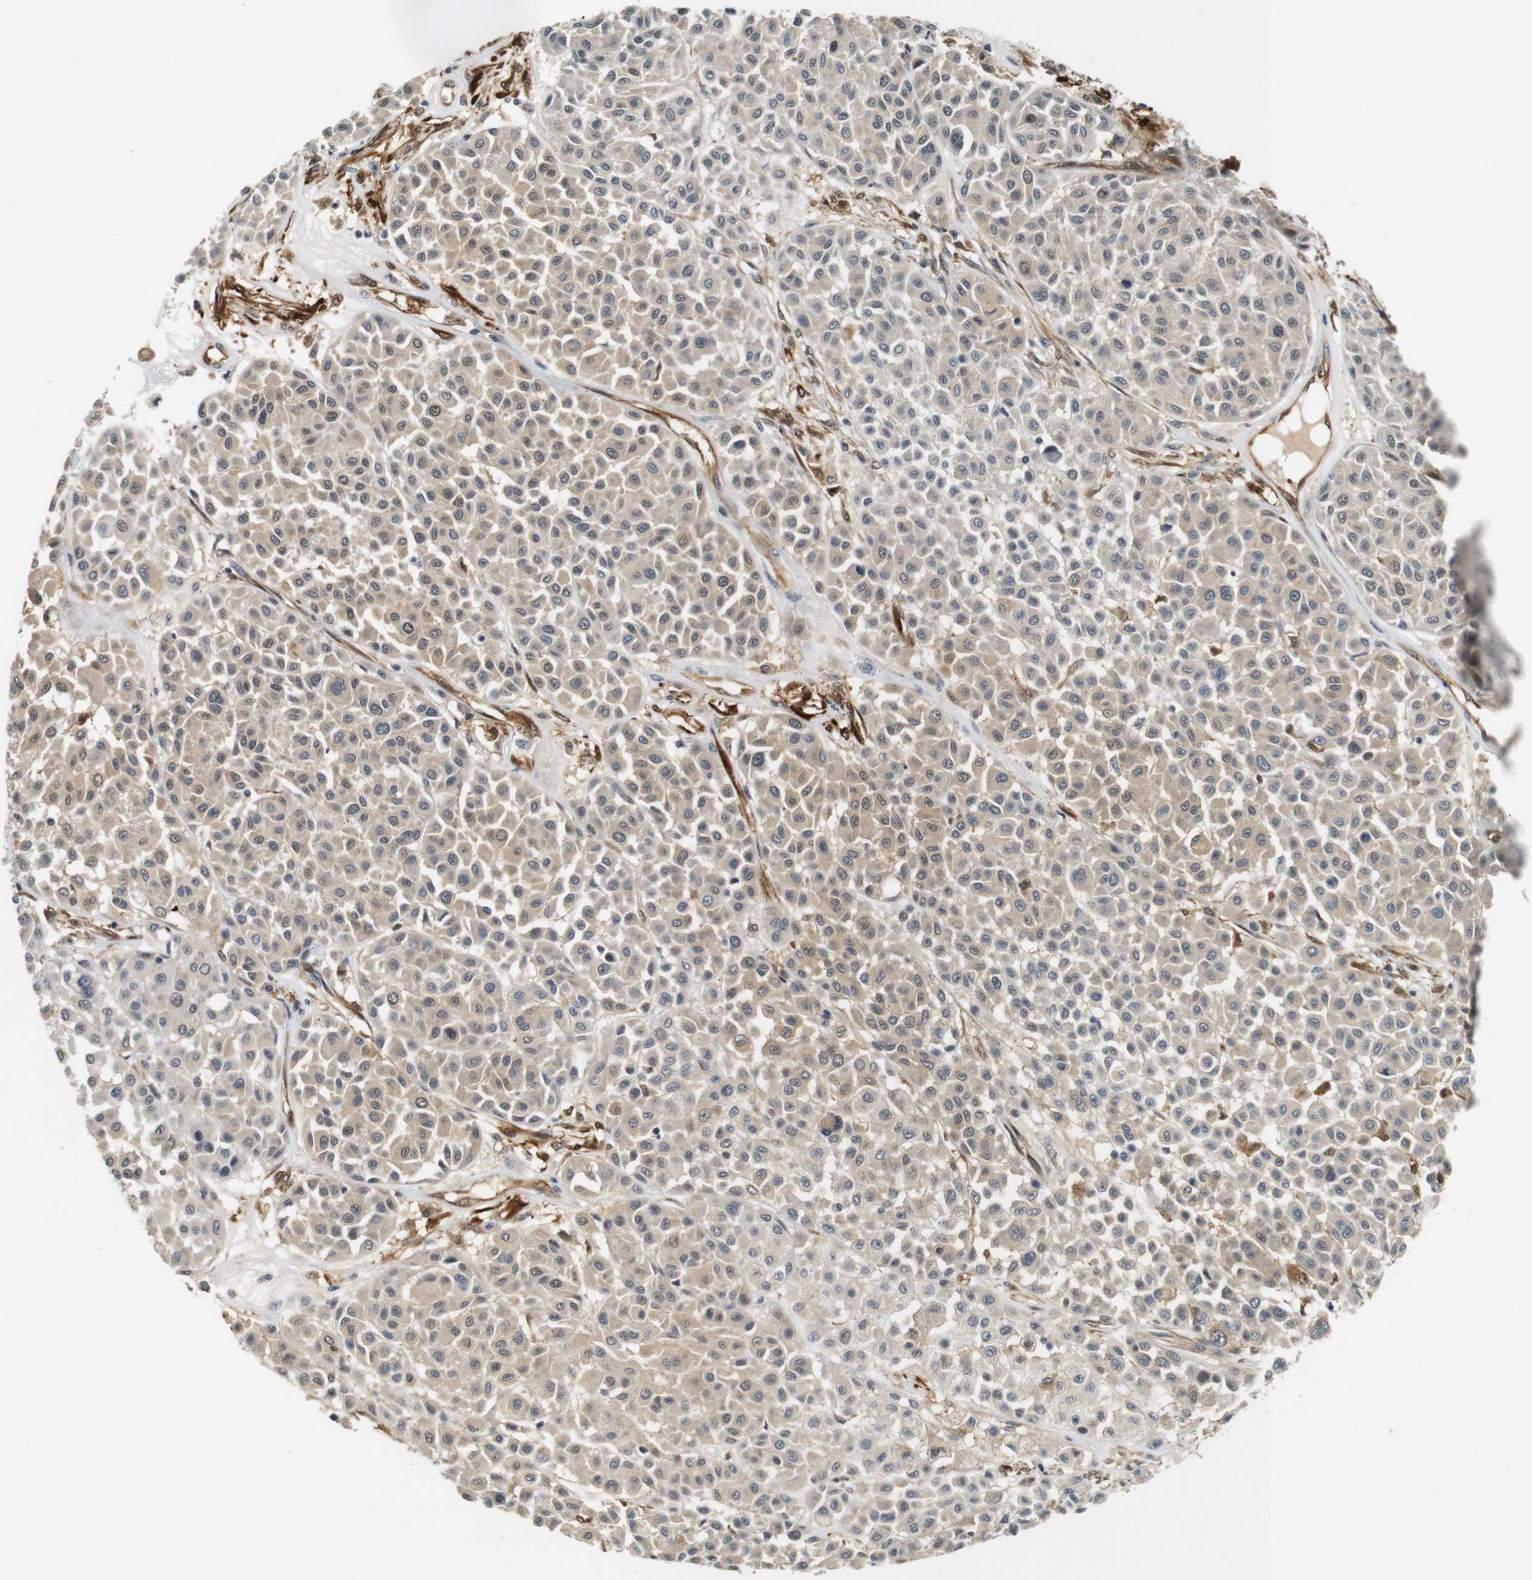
{"staining": {"intensity": "weak", "quantity": ">75%", "location": "cytoplasmic/membranous,nuclear"}, "tissue": "melanoma", "cell_type": "Tumor cells", "image_type": "cancer", "snomed": [{"axis": "morphology", "description": "Malignant melanoma, Metastatic site"}, {"axis": "topography", "description": "Soft tissue"}], "caption": "Protein expression analysis of human malignant melanoma (metastatic site) reveals weak cytoplasmic/membranous and nuclear staining in approximately >75% of tumor cells. (brown staining indicates protein expression, while blue staining denotes nuclei).", "gene": "LXN", "patient": {"sex": "male", "age": 41}}